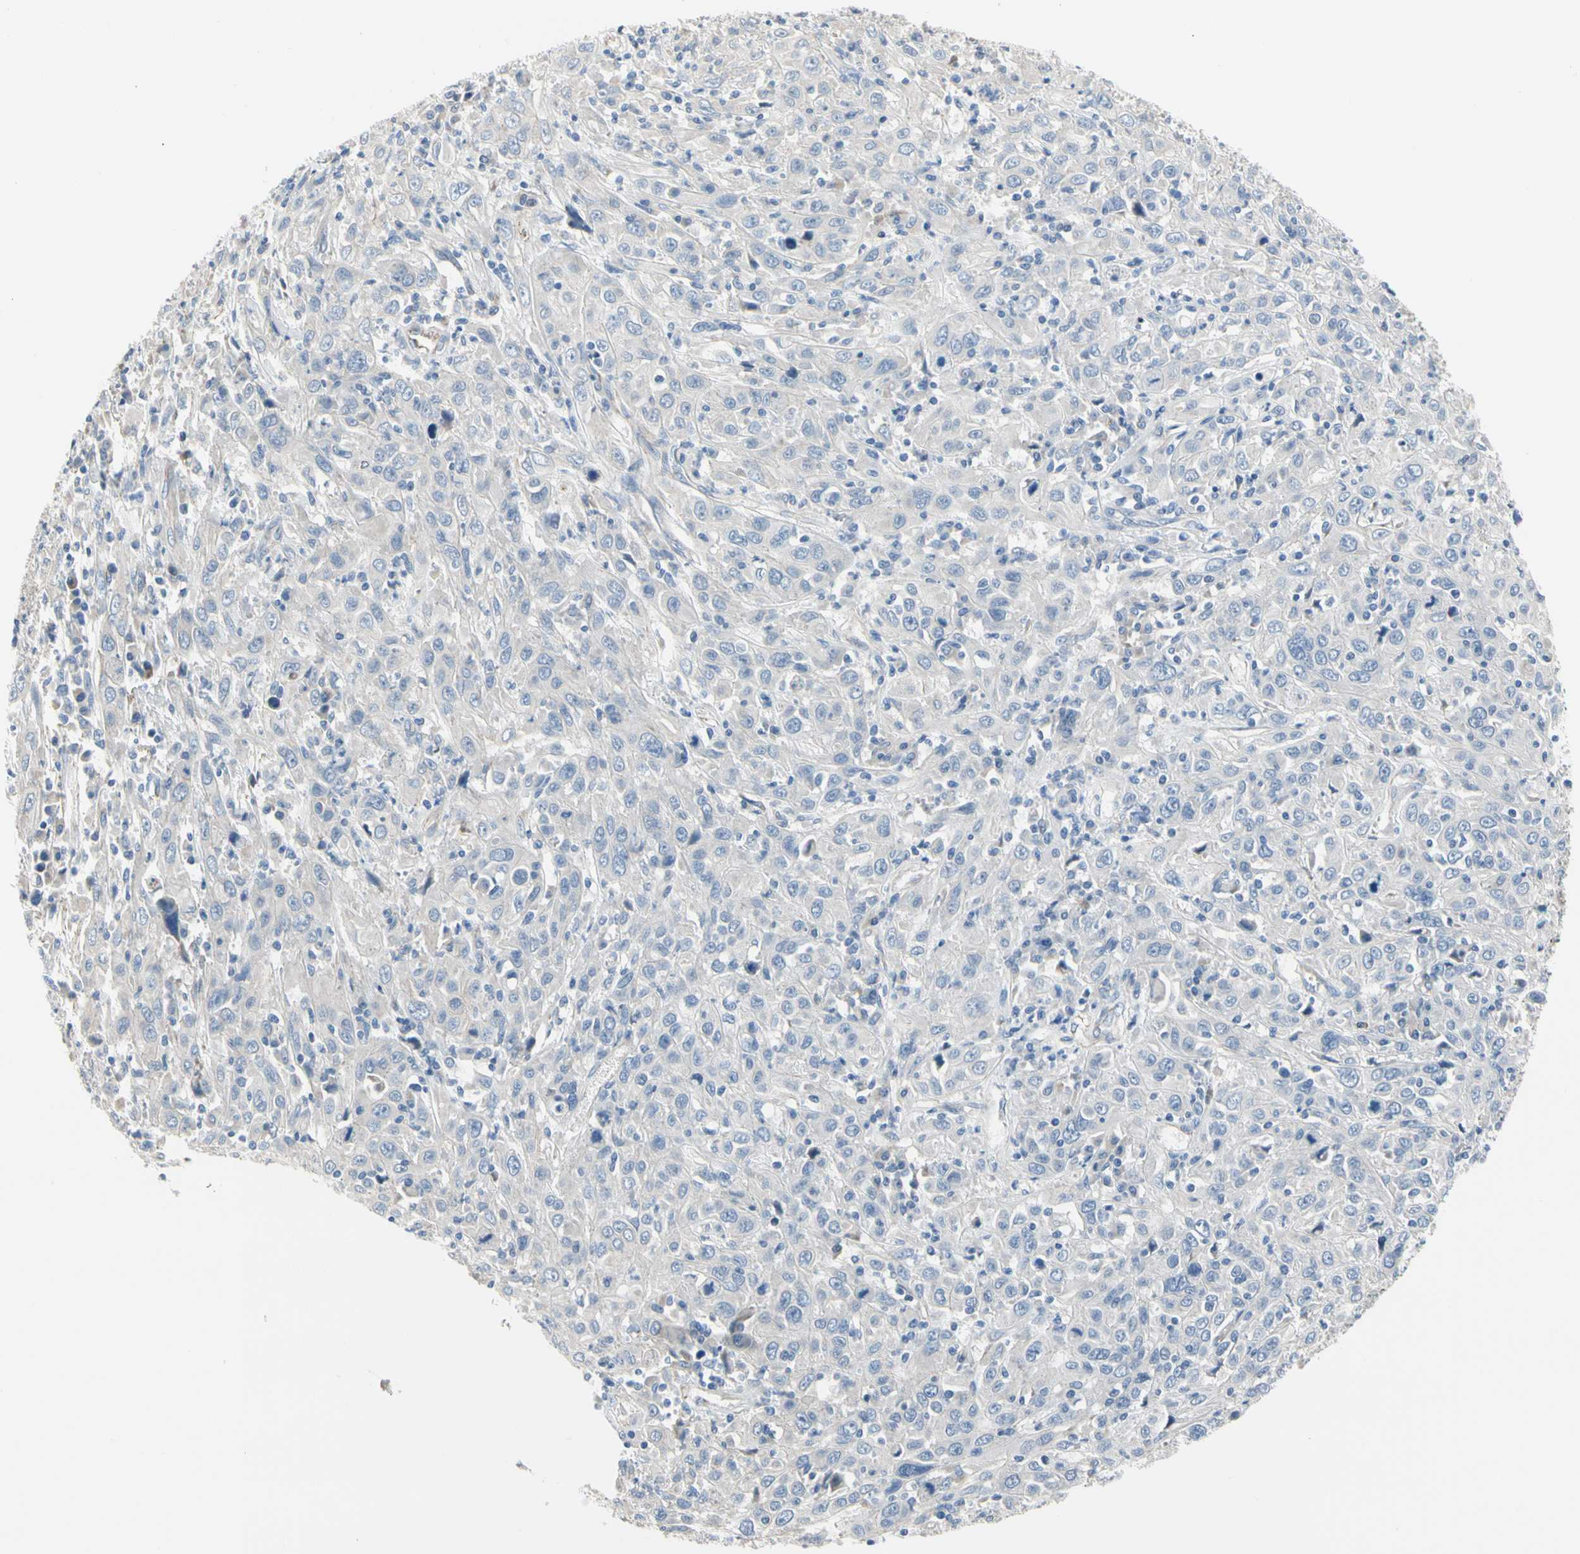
{"staining": {"intensity": "negative", "quantity": "none", "location": "none"}, "tissue": "cervical cancer", "cell_type": "Tumor cells", "image_type": "cancer", "snomed": [{"axis": "morphology", "description": "Squamous cell carcinoma, NOS"}, {"axis": "topography", "description": "Cervix"}], "caption": "An immunohistochemistry (IHC) micrograph of cervical cancer is shown. There is no staining in tumor cells of cervical cancer.", "gene": "LGR6", "patient": {"sex": "female", "age": 46}}